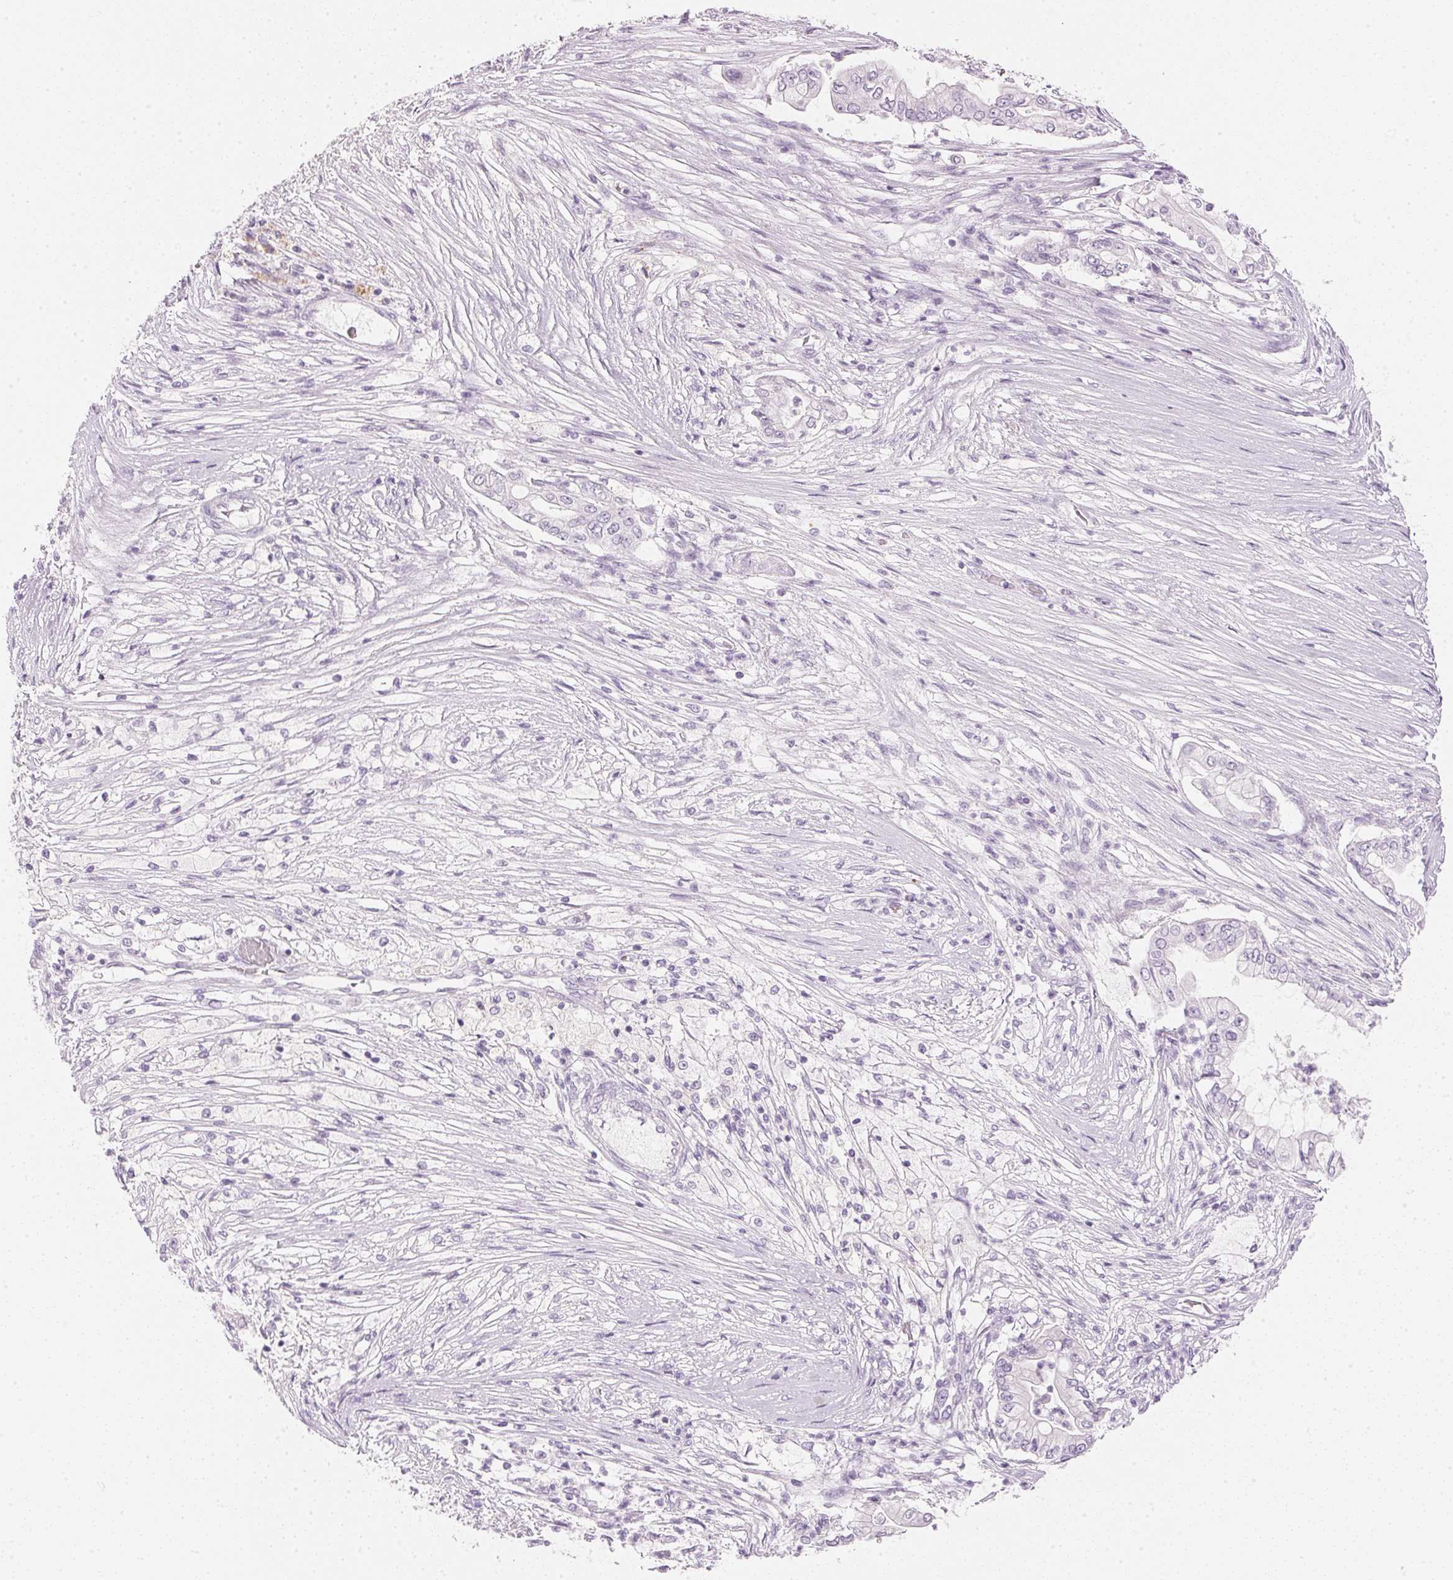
{"staining": {"intensity": "negative", "quantity": "none", "location": "none"}, "tissue": "pancreatic cancer", "cell_type": "Tumor cells", "image_type": "cancer", "snomed": [{"axis": "morphology", "description": "Adenocarcinoma, NOS"}, {"axis": "topography", "description": "Pancreas"}], "caption": "This photomicrograph is of pancreatic cancer (adenocarcinoma) stained with immunohistochemistry (IHC) to label a protein in brown with the nuclei are counter-stained blue. There is no expression in tumor cells.", "gene": "IGFBP1", "patient": {"sex": "female", "age": 69}}